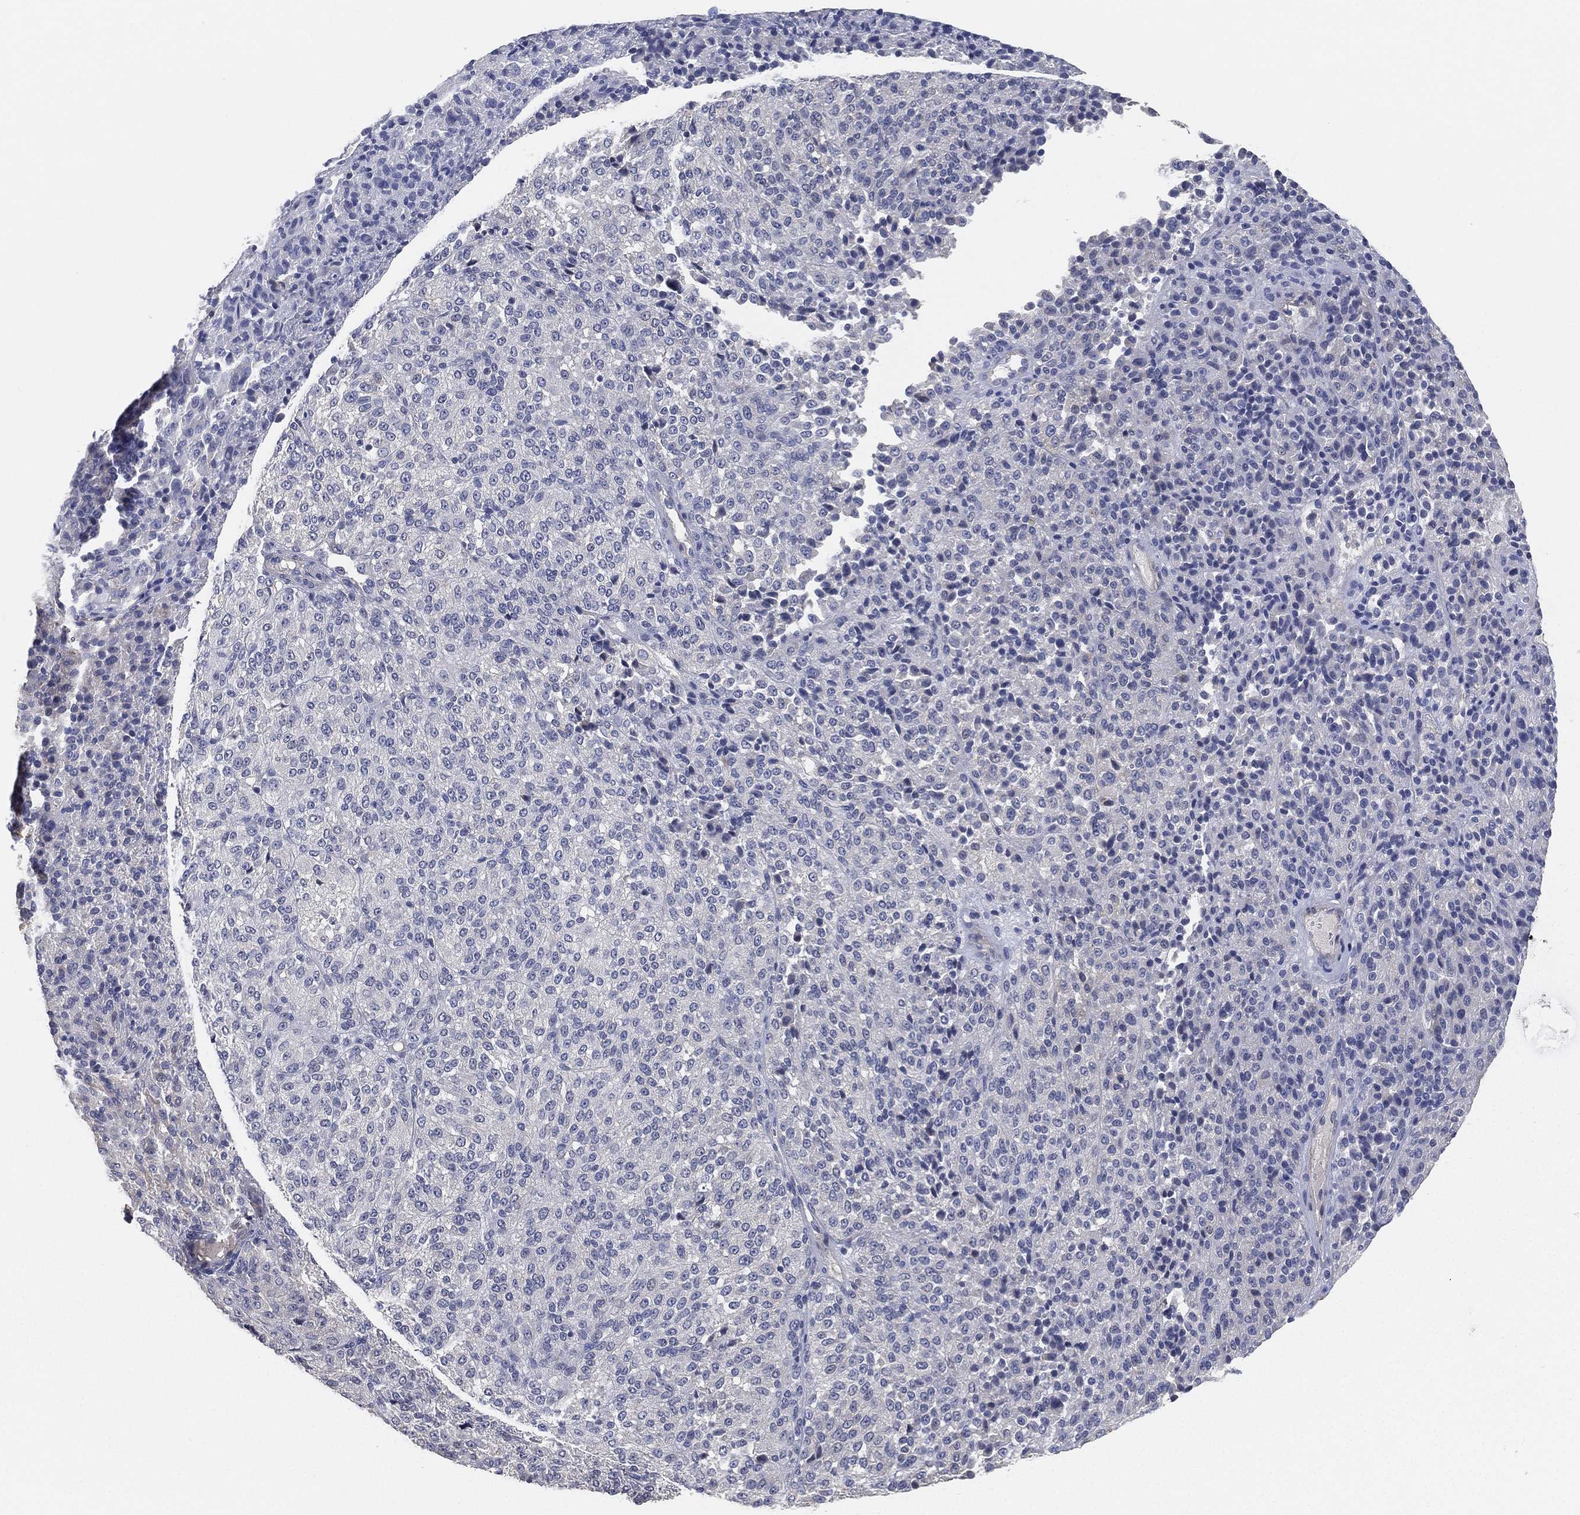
{"staining": {"intensity": "negative", "quantity": "none", "location": "none"}, "tissue": "melanoma", "cell_type": "Tumor cells", "image_type": "cancer", "snomed": [{"axis": "morphology", "description": "Malignant melanoma, Metastatic site"}, {"axis": "topography", "description": "Brain"}], "caption": "The histopathology image displays no significant positivity in tumor cells of malignant melanoma (metastatic site). (Brightfield microscopy of DAB IHC at high magnification).", "gene": "GPR61", "patient": {"sex": "female", "age": 56}}